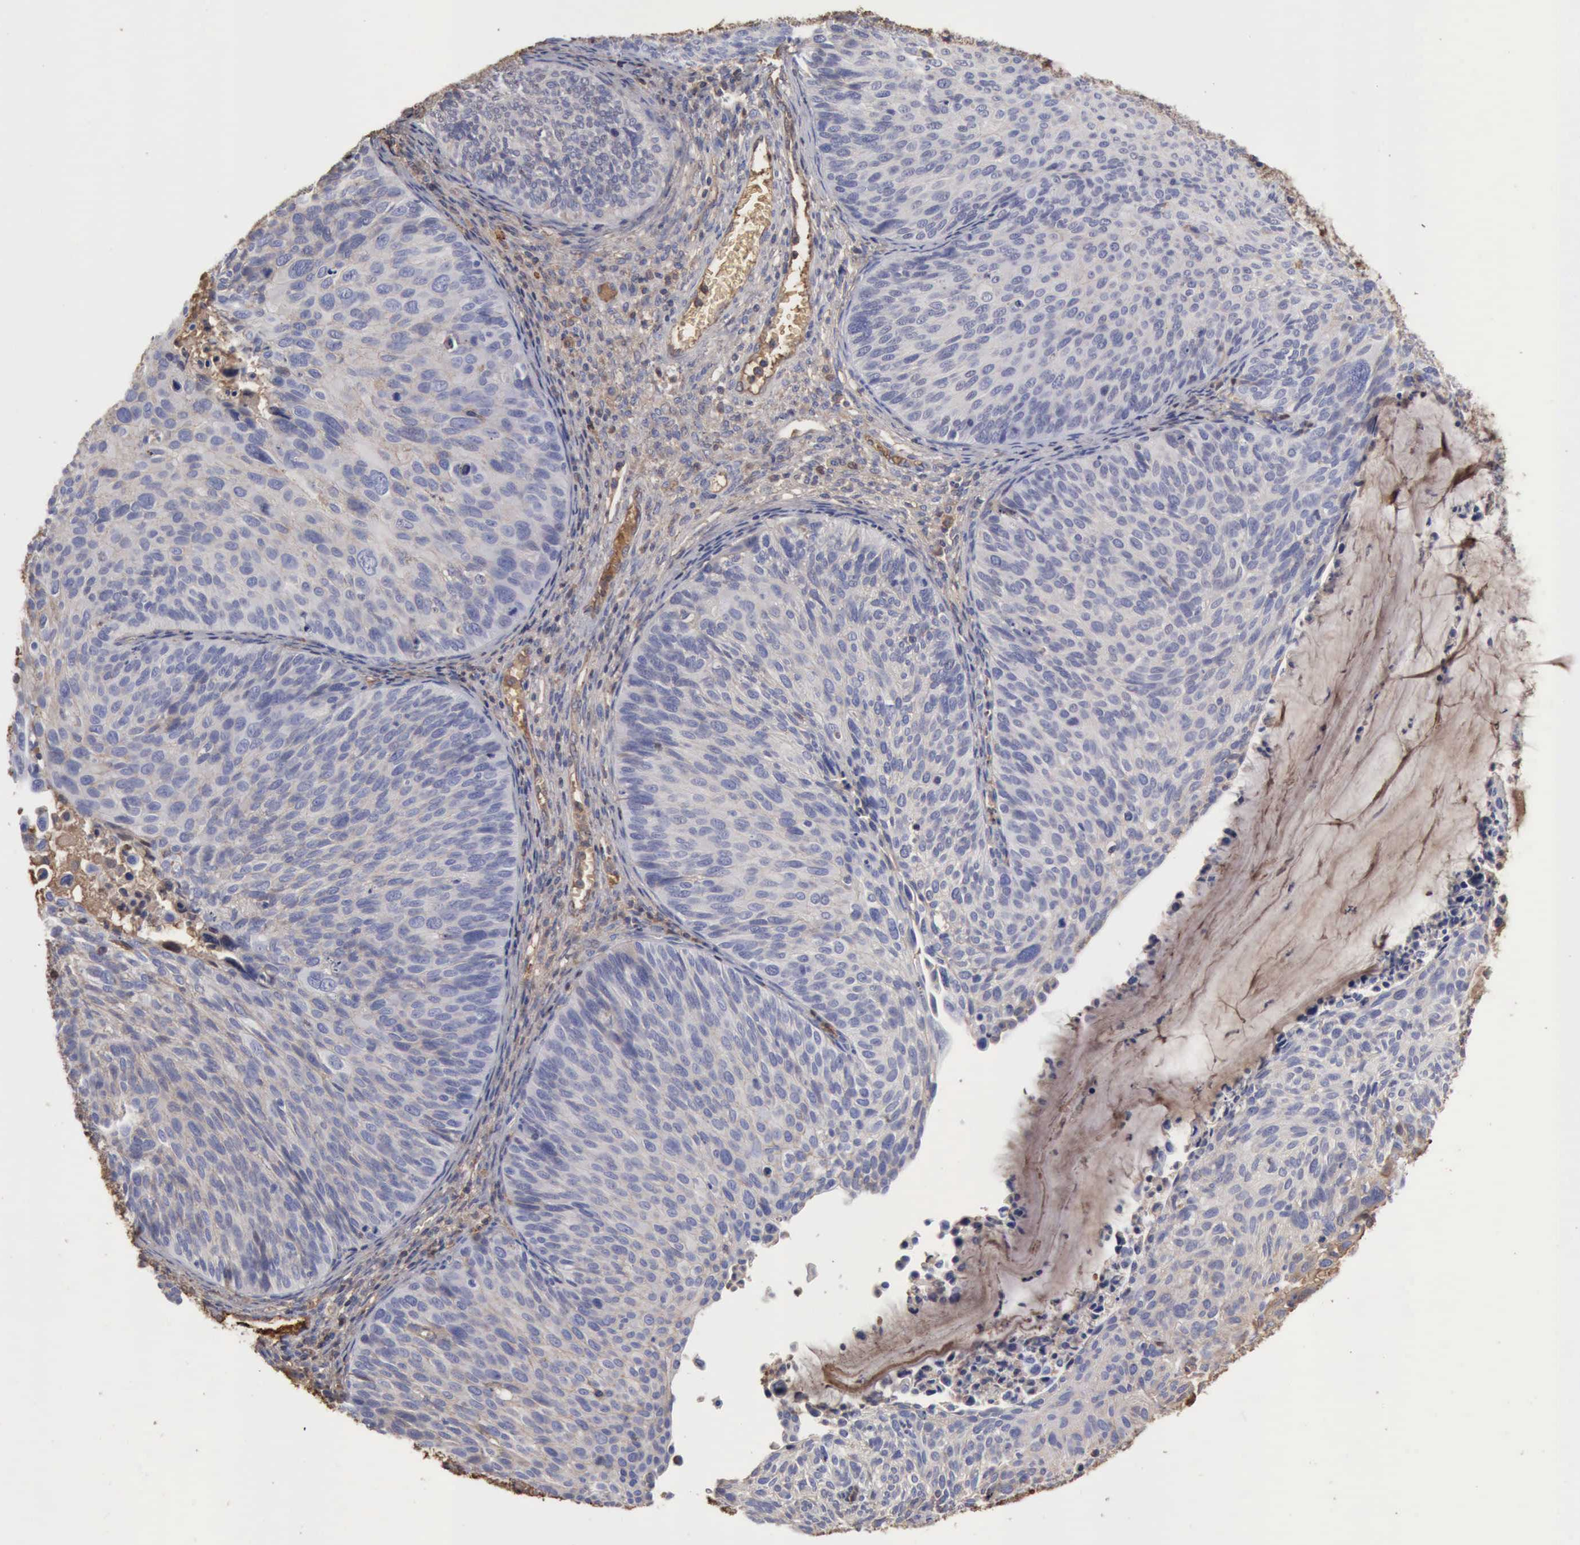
{"staining": {"intensity": "negative", "quantity": "none", "location": "none"}, "tissue": "cervical cancer", "cell_type": "Tumor cells", "image_type": "cancer", "snomed": [{"axis": "morphology", "description": "Squamous cell carcinoma, NOS"}, {"axis": "topography", "description": "Cervix"}], "caption": "Immunohistochemical staining of squamous cell carcinoma (cervical) demonstrates no significant positivity in tumor cells.", "gene": "SERPINA1", "patient": {"sex": "female", "age": 36}}